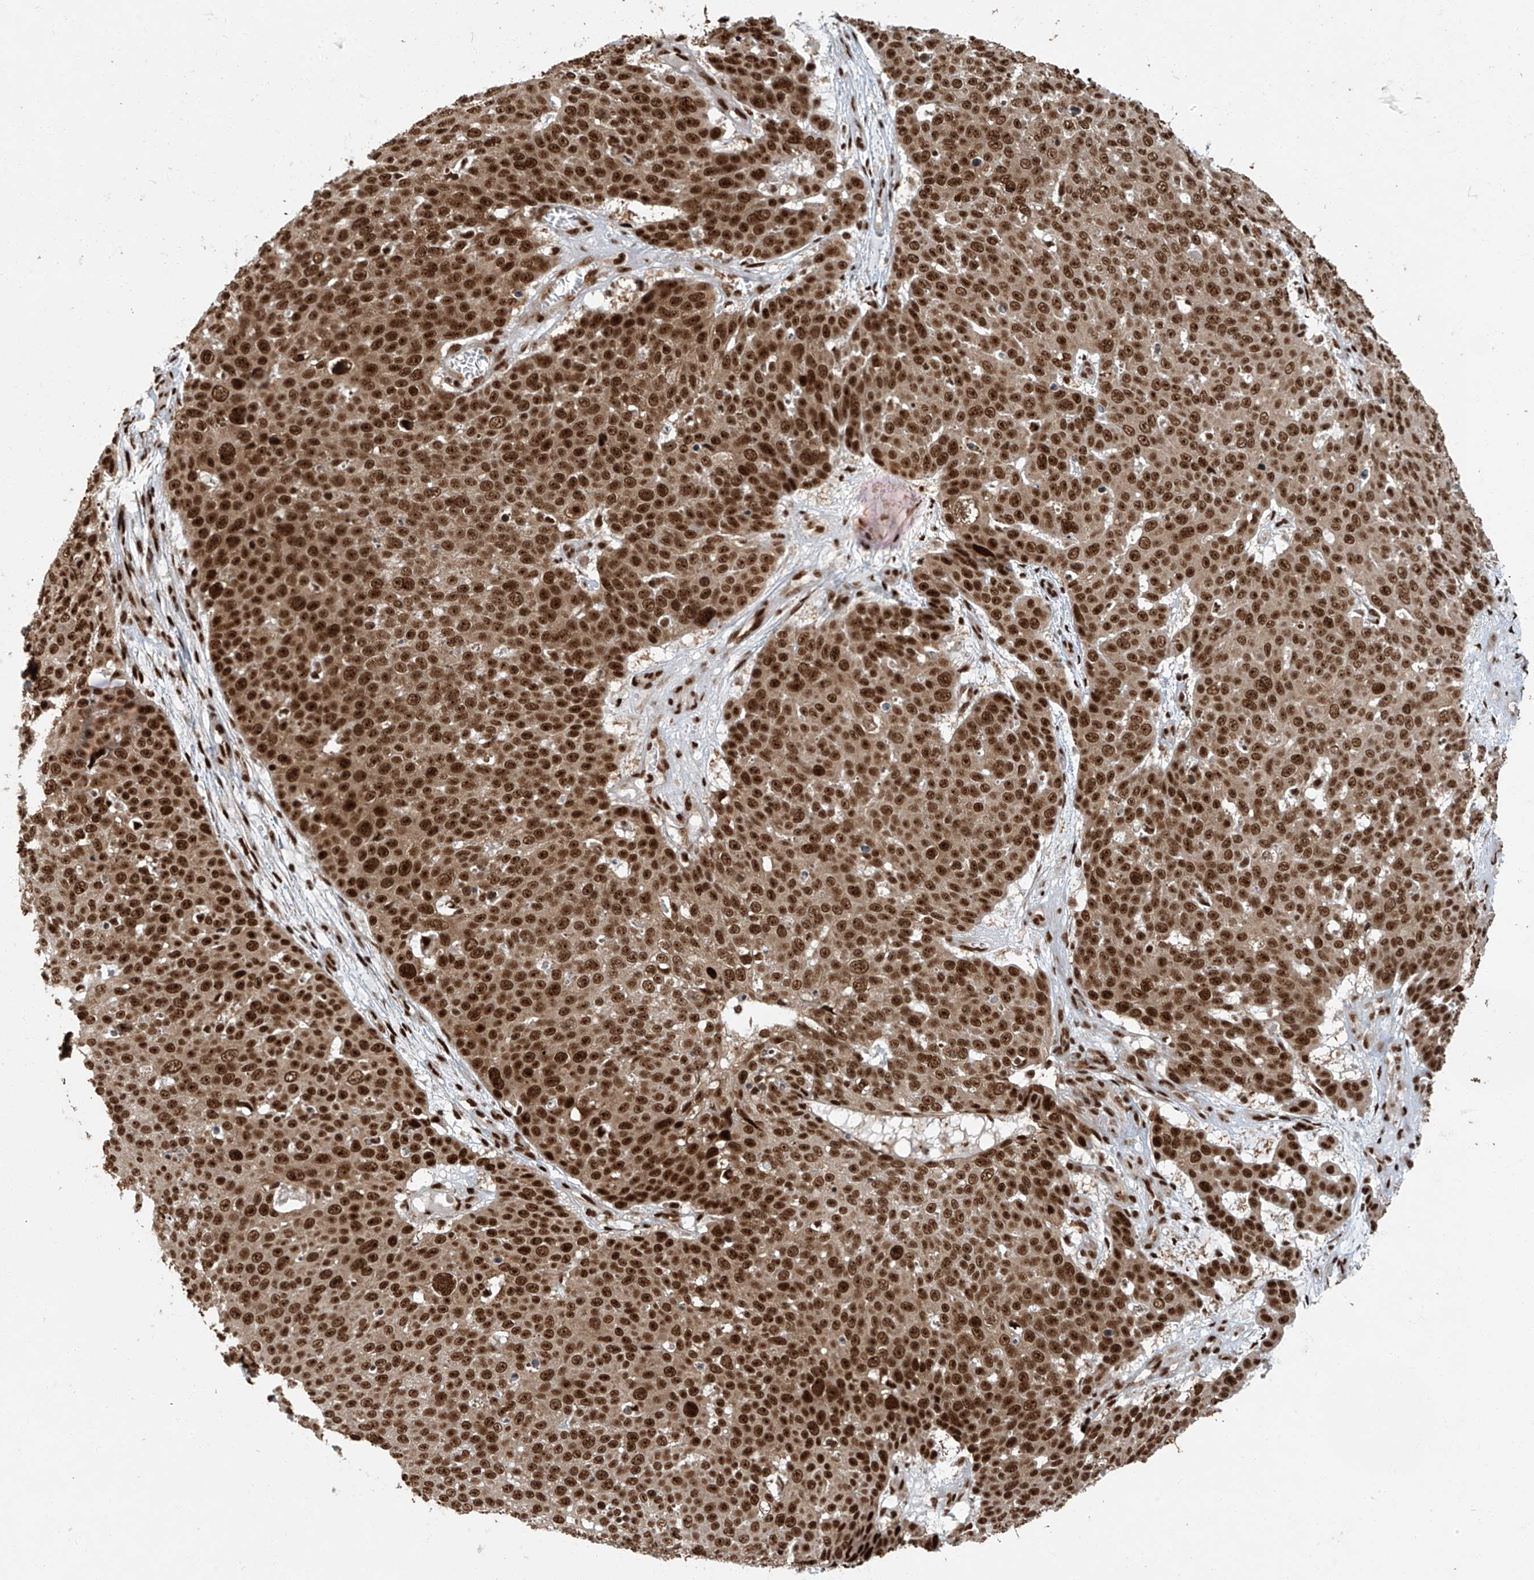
{"staining": {"intensity": "strong", "quantity": ">75%", "location": "nuclear"}, "tissue": "skin cancer", "cell_type": "Tumor cells", "image_type": "cancer", "snomed": [{"axis": "morphology", "description": "Squamous cell carcinoma, NOS"}, {"axis": "topography", "description": "Skin"}], "caption": "Skin squamous cell carcinoma was stained to show a protein in brown. There is high levels of strong nuclear positivity in about >75% of tumor cells. (DAB (3,3'-diaminobenzidine) = brown stain, brightfield microscopy at high magnification).", "gene": "FAM193B", "patient": {"sex": "male", "age": 71}}